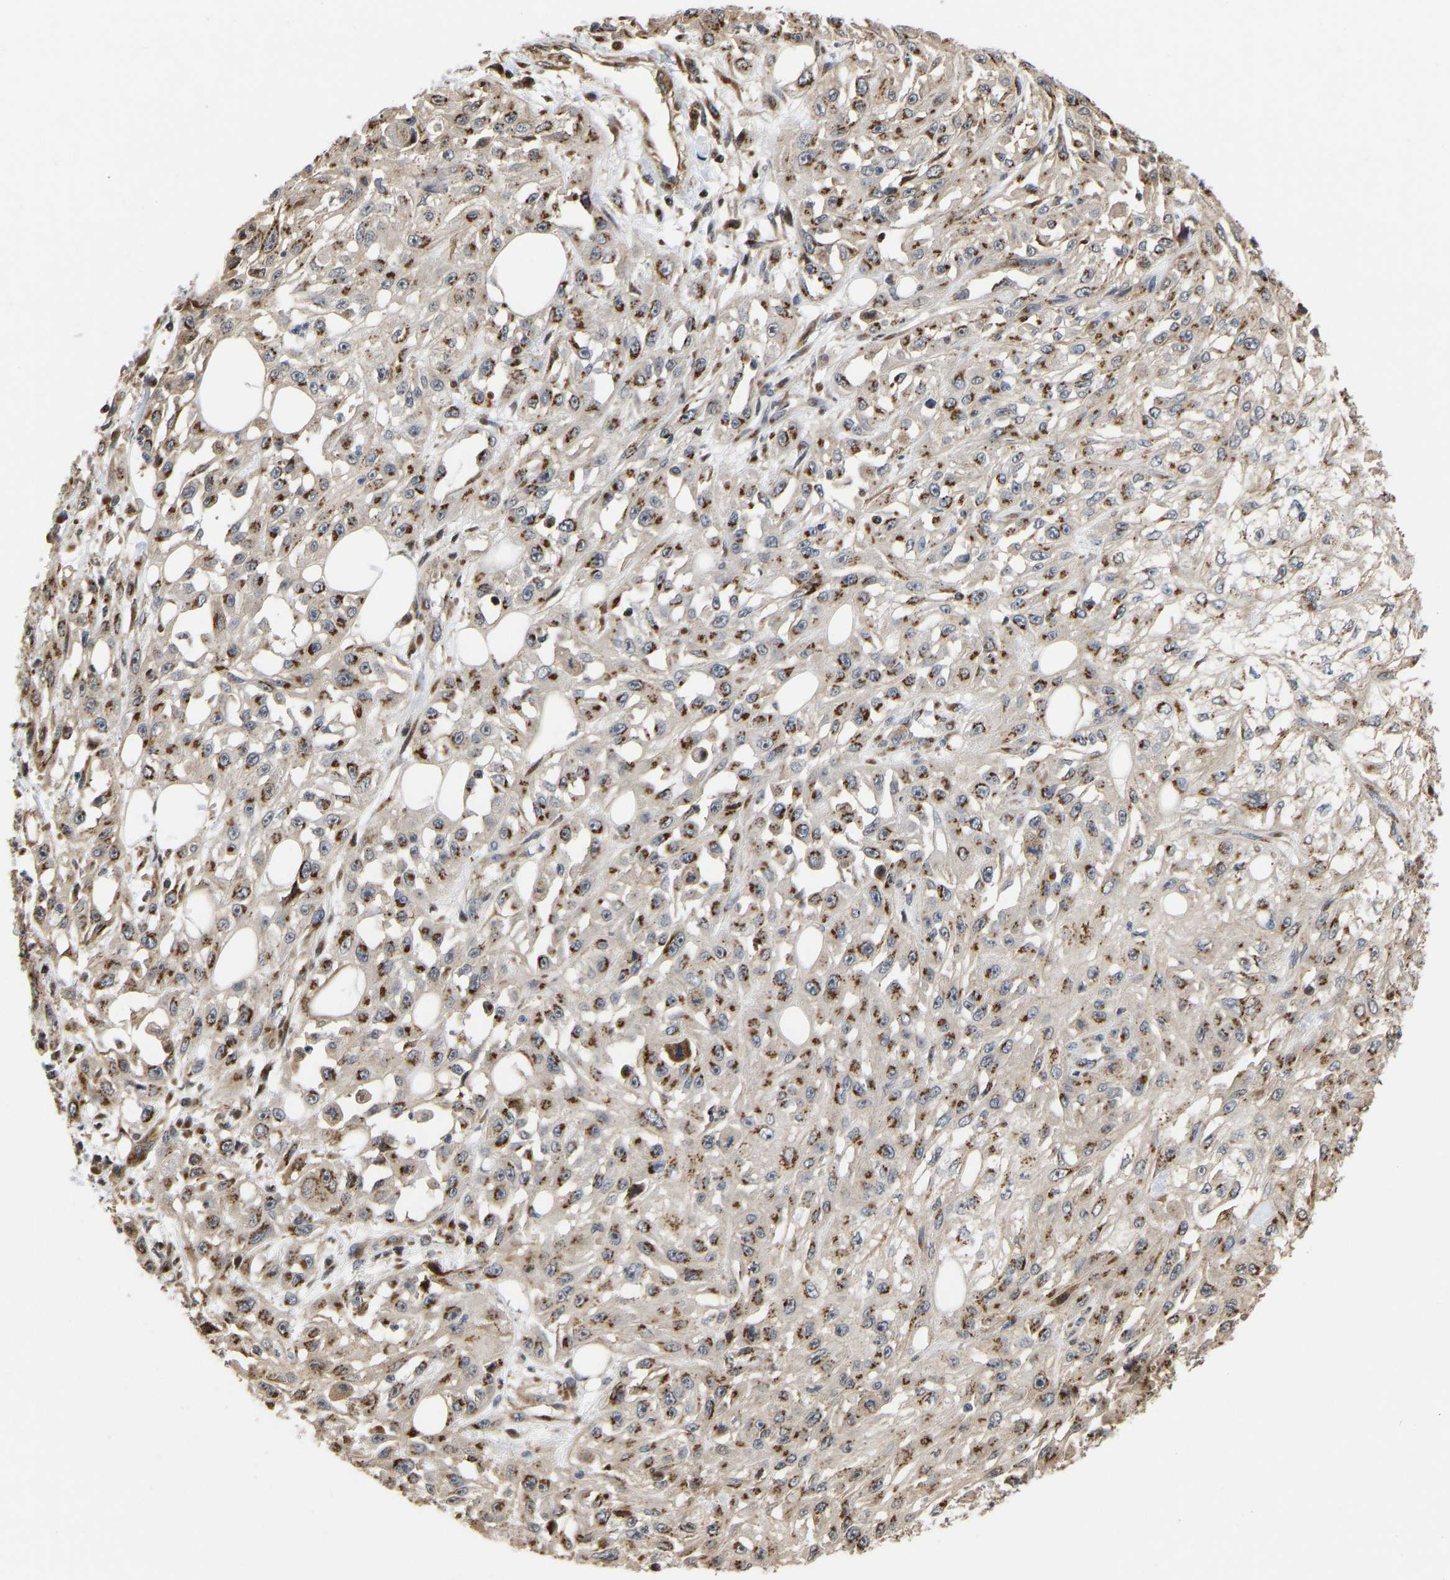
{"staining": {"intensity": "strong", "quantity": ">75%", "location": "cytoplasmic/membranous"}, "tissue": "skin cancer", "cell_type": "Tumor cells", "image_type": "cancer", "snomed": [{"axis": "morphology", "description": "Squamous cell carcinoma, NOS"}, {"axis": "morphology", "description": "Squamous cell carcinoma, metastatic, NOS"}, {"axis": "topography", "description": "Skin"}, {"axis": "topography", "description": "Lymph node"}], "caption": "Immunohistochemical staining of skin cancer displays high levels of strong cytoplasmic/membranous expression in approximately >75% of tumor cells.", "gene": "YIPF4", "patient": {"sex": "male", "age": 75}}